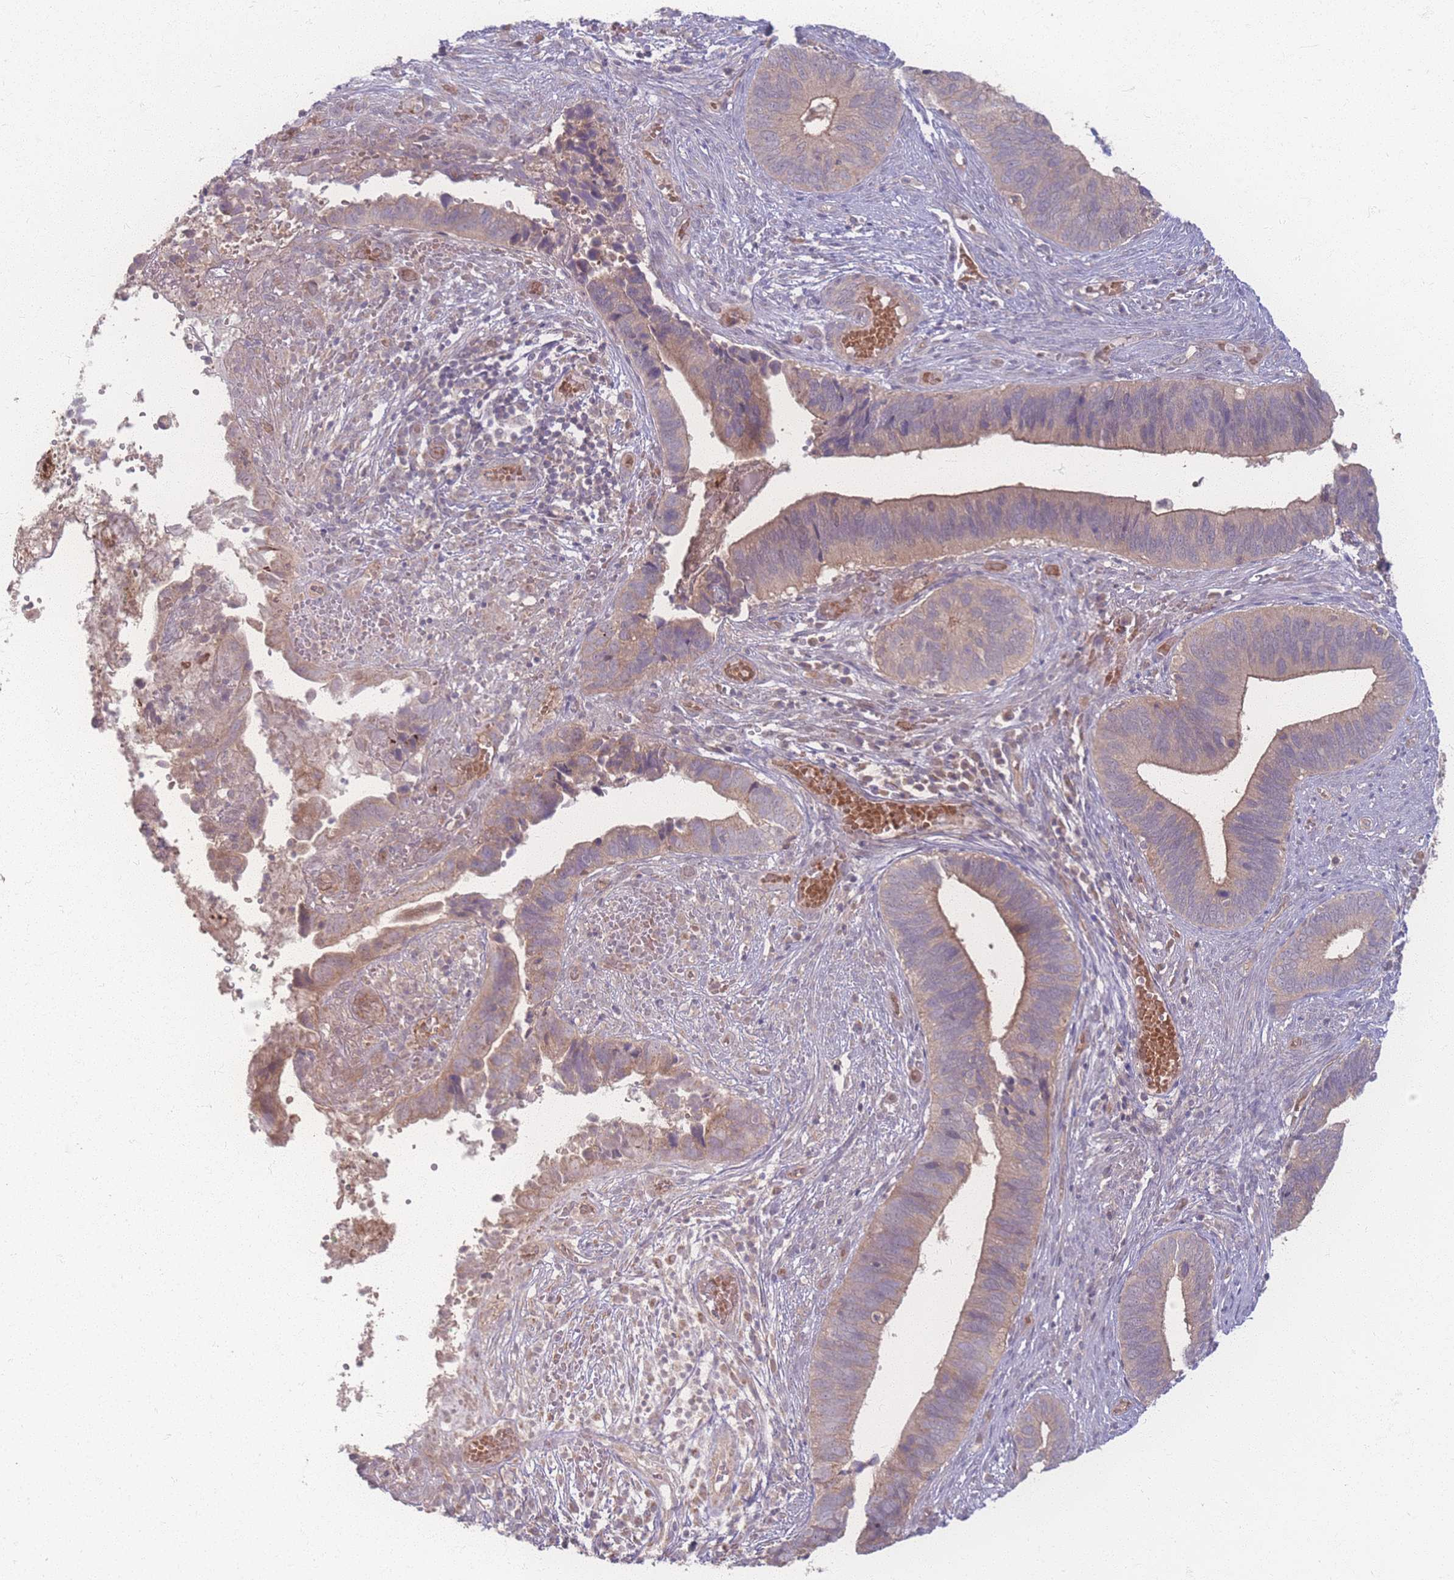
{"staining": {"intensity": "weak", "quantity": ">75%", "location": "cytoplasmic/membranous"}, "tissue": "cervical cancer", "cell_type": "Tumor cells", "image_type": "cancer", "snomed": [{"axis": "morphology", "description": "Adenocarcinoma, NOS"}, {"axis": "topography", "description": "Cervix"}], "caption": "There is low levels of weak cytoplasmic/membranous staining in tumor cells of cervical adenocarcinoma, as demonstrated by immunohistochemical staining (brown color).", "gene": "INSR", "patient": {"sex": "female", "age": 42}}